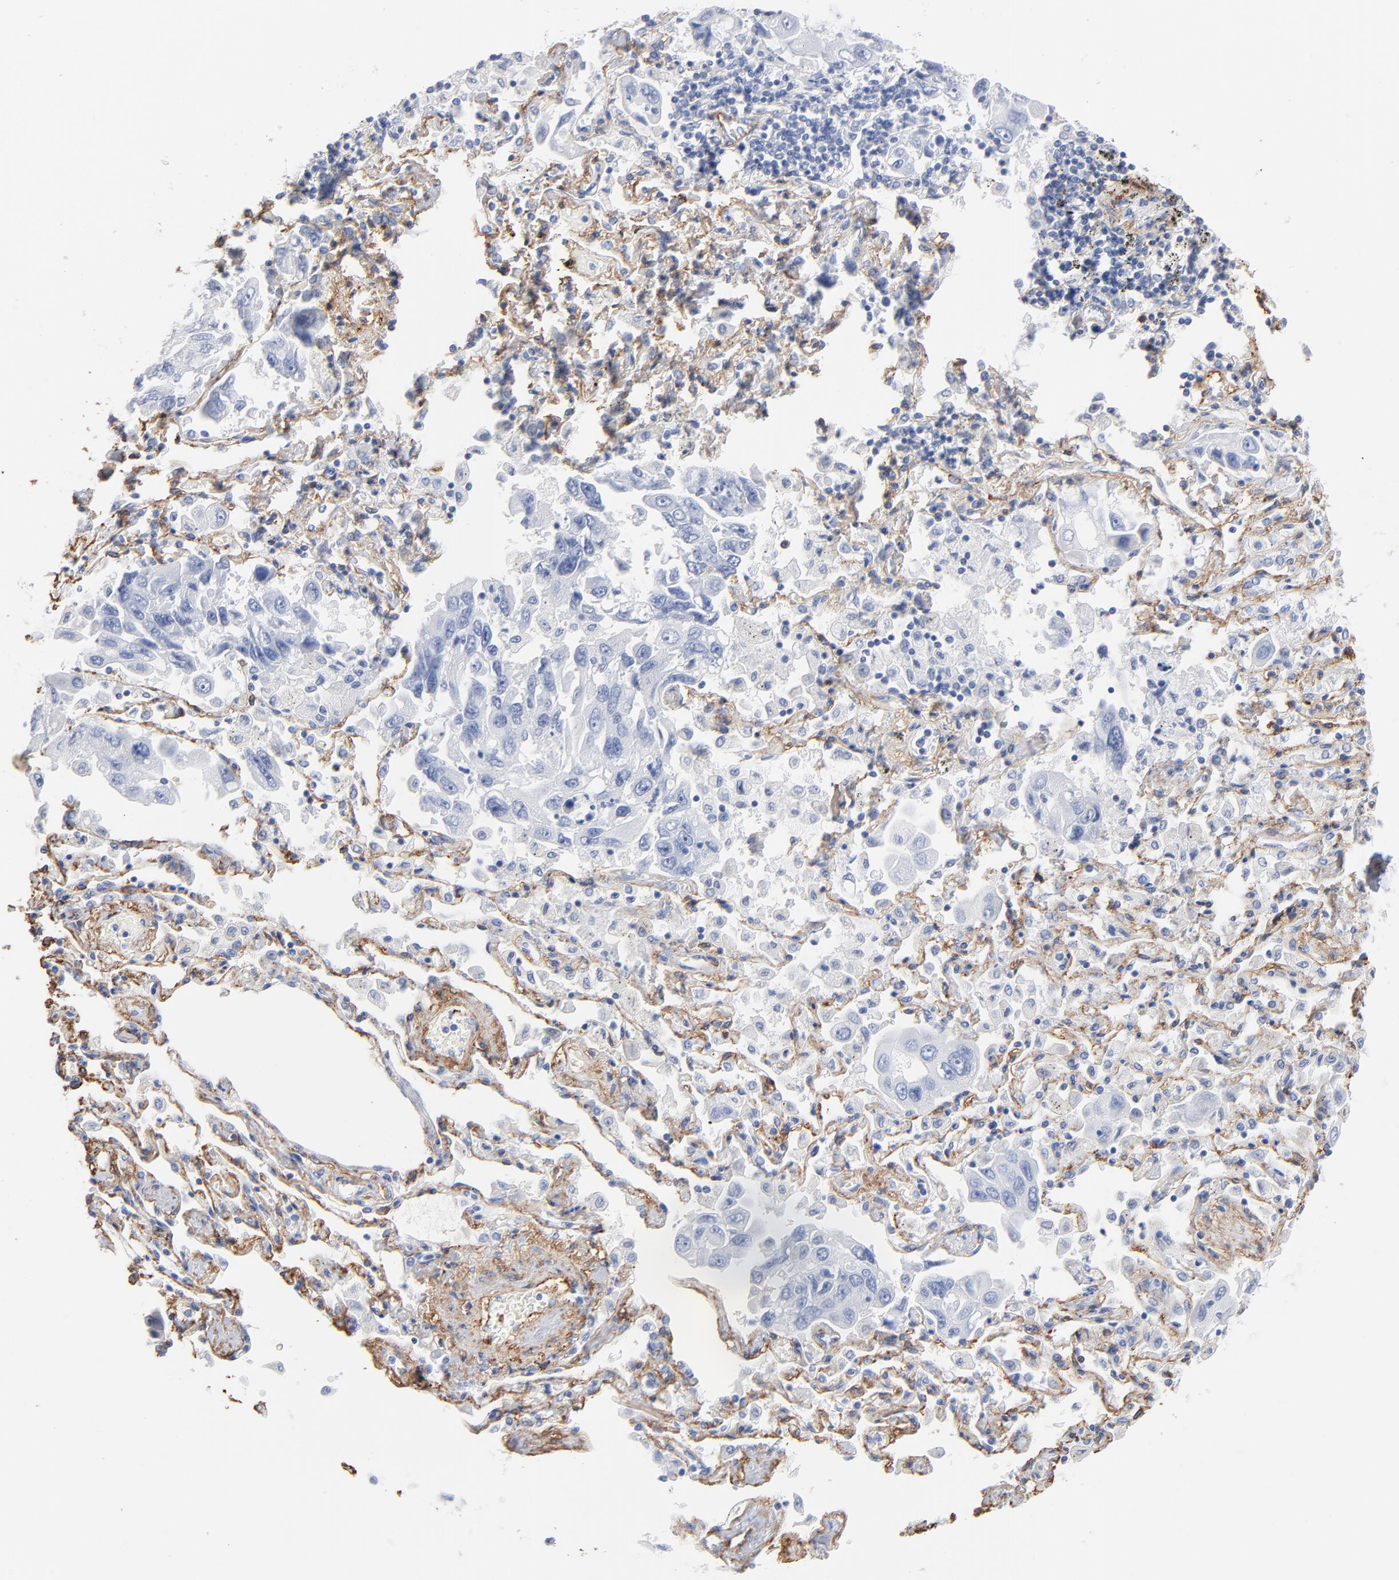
{"staining": {"intensity": "negative", "quantity": "none", "location": "none"}, "tissue": "lung cancer", "cell_type": "Tumor cells", "image_type": "cancer", "snomed": [{"axis": "morphology", "description": "Adenocarcinoma, NOS"}, {"axis": "topography", "description": "Lung"}], "caption": "Immunohistochemical staining of human lung cancer exhibits no significant positivity in tumor cells.", "gene": "AGTR1", "patient": {"sex": "male", "age": 64}}